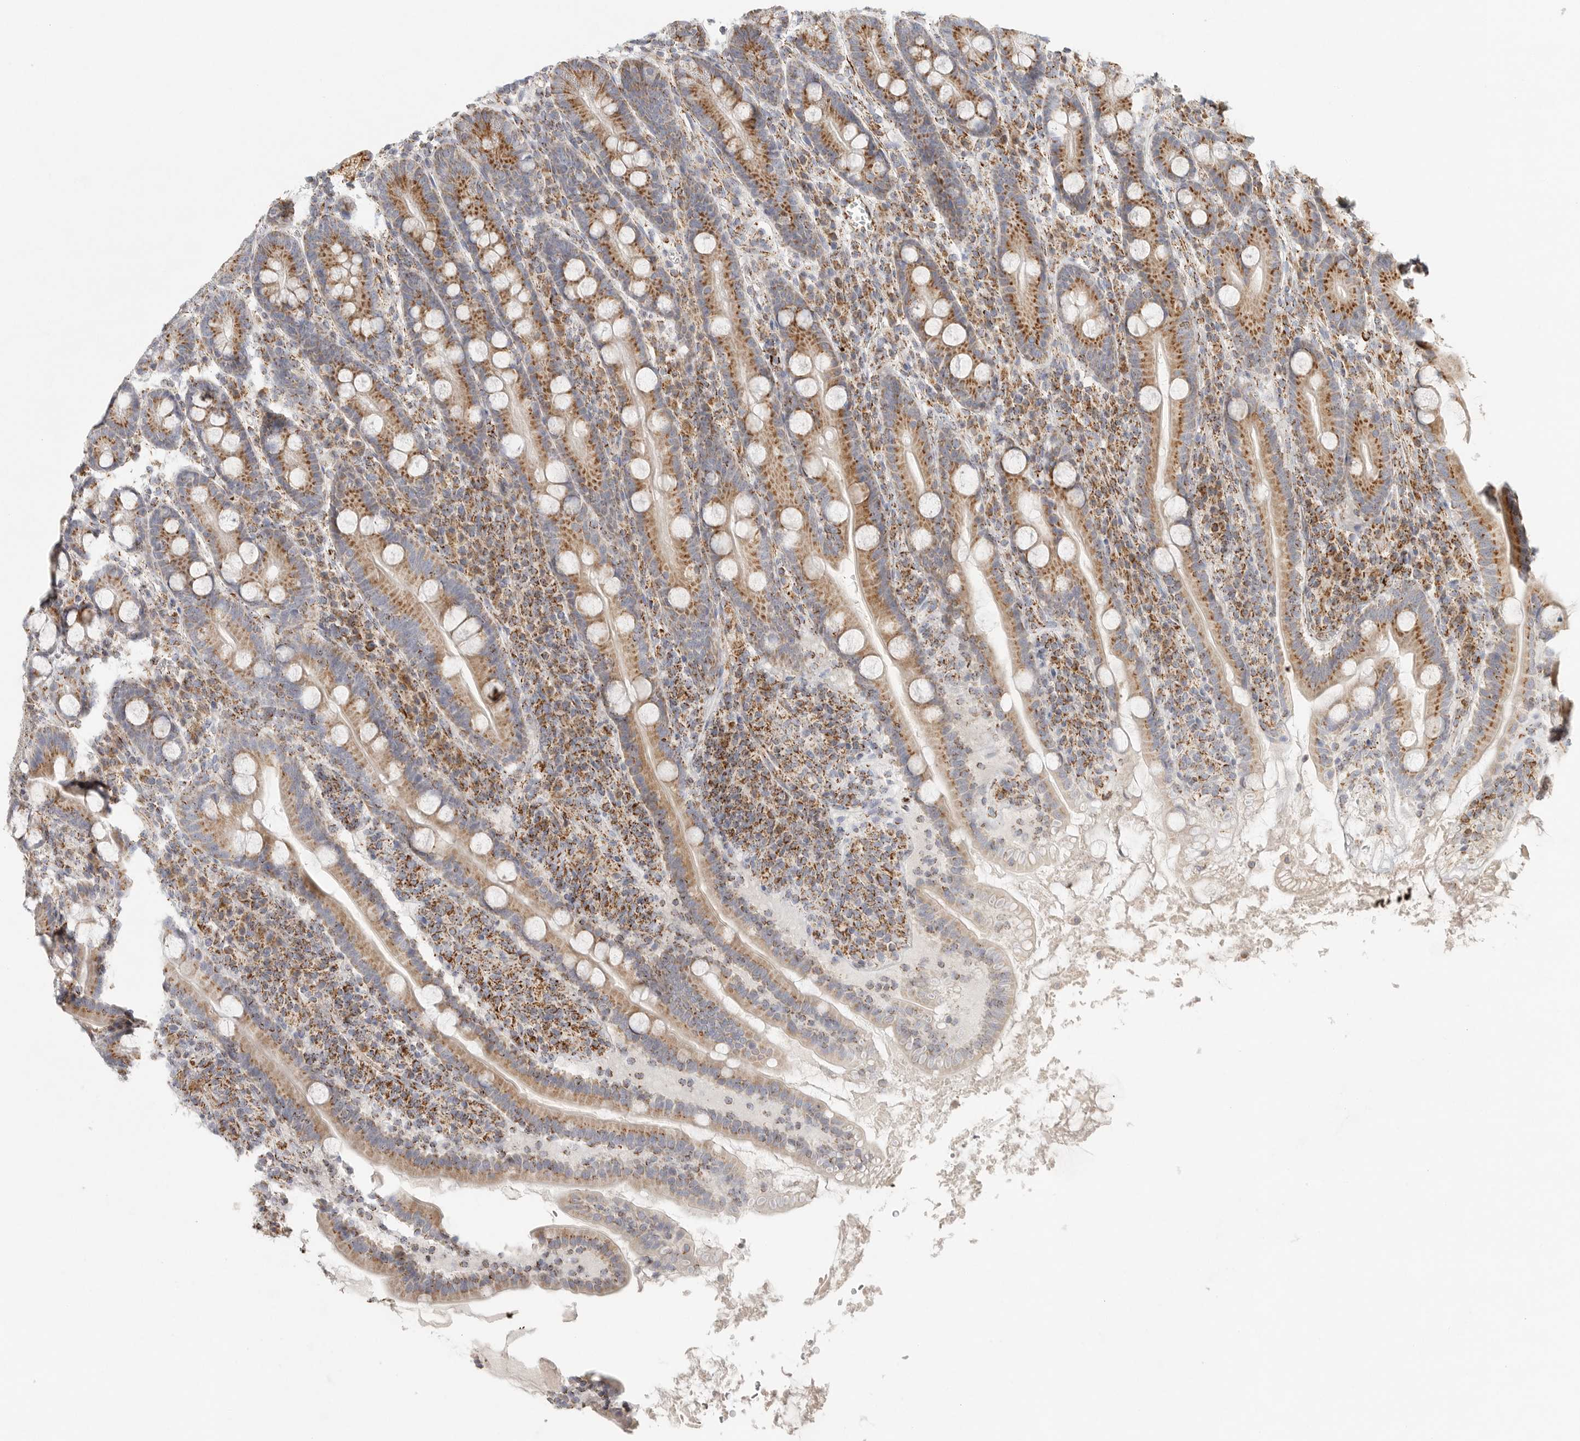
{"staining": {"intensity": "moderate", "quantity": ">75%", "location": "cytoplasmic/membranous"}, "tissue": "duodenum", "cell_type": "Glandular cells", "image_type": "normal", "snomed": [{"axis": "morphology", "description": "Normal tissue, NOS"}, {"axis": "topography", "description": "Duodenum"}], "caption": "Protein analysis of normal duodenum demonstrates moderate cytoplasmic/membranous positivity in approximately >75% of glandular cells. (DAB IHC, brown staining for protein, blue staining for nuclei).", "gene": "SLC25A26", "patient": {"sex": "male", "age": 35}}